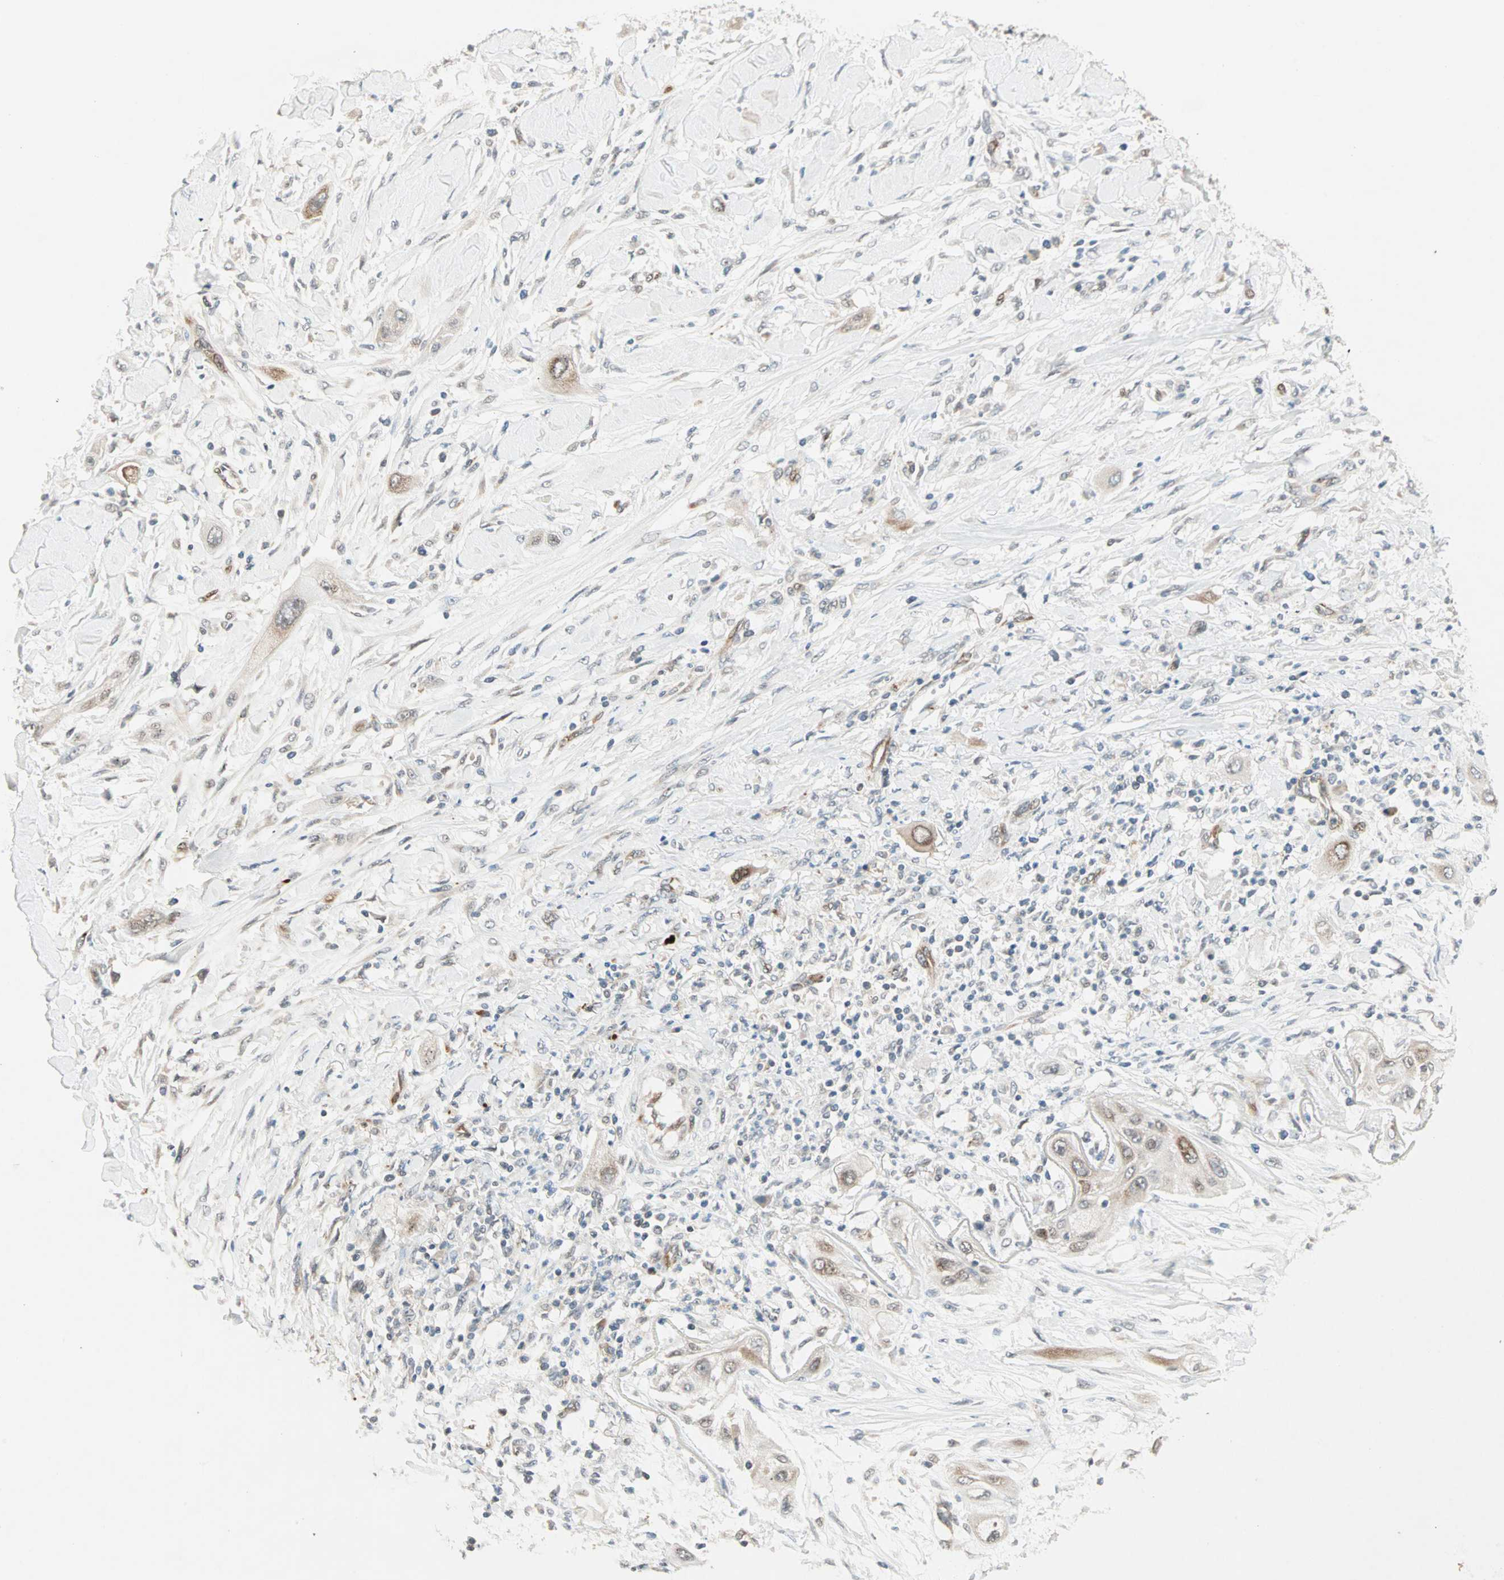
{"staining": {"intensity": "weak", "quantity": ">75%", "location": "cytoplasmic/membranous,nuclear"}, "tissue": "lung cancer", "cell_type": "Tumor cells", "image_type": "cancer", "snomed": [{"axis": "morphology", "description": "Squamous cell carcinoma, NOS"}, {"axis": "topography", "description": "Lung"}], "caption": "A high-resolution image shows immunohistochemistry (IHC) staining of lung cancer (squamous cell carcinoma), which demonstrates weak cytoplasmic/membranous and nuclear expression in about >75% of tumor cells.", "gene": "ZNF37A", "patient": {"sex": "female", "age": 47}}